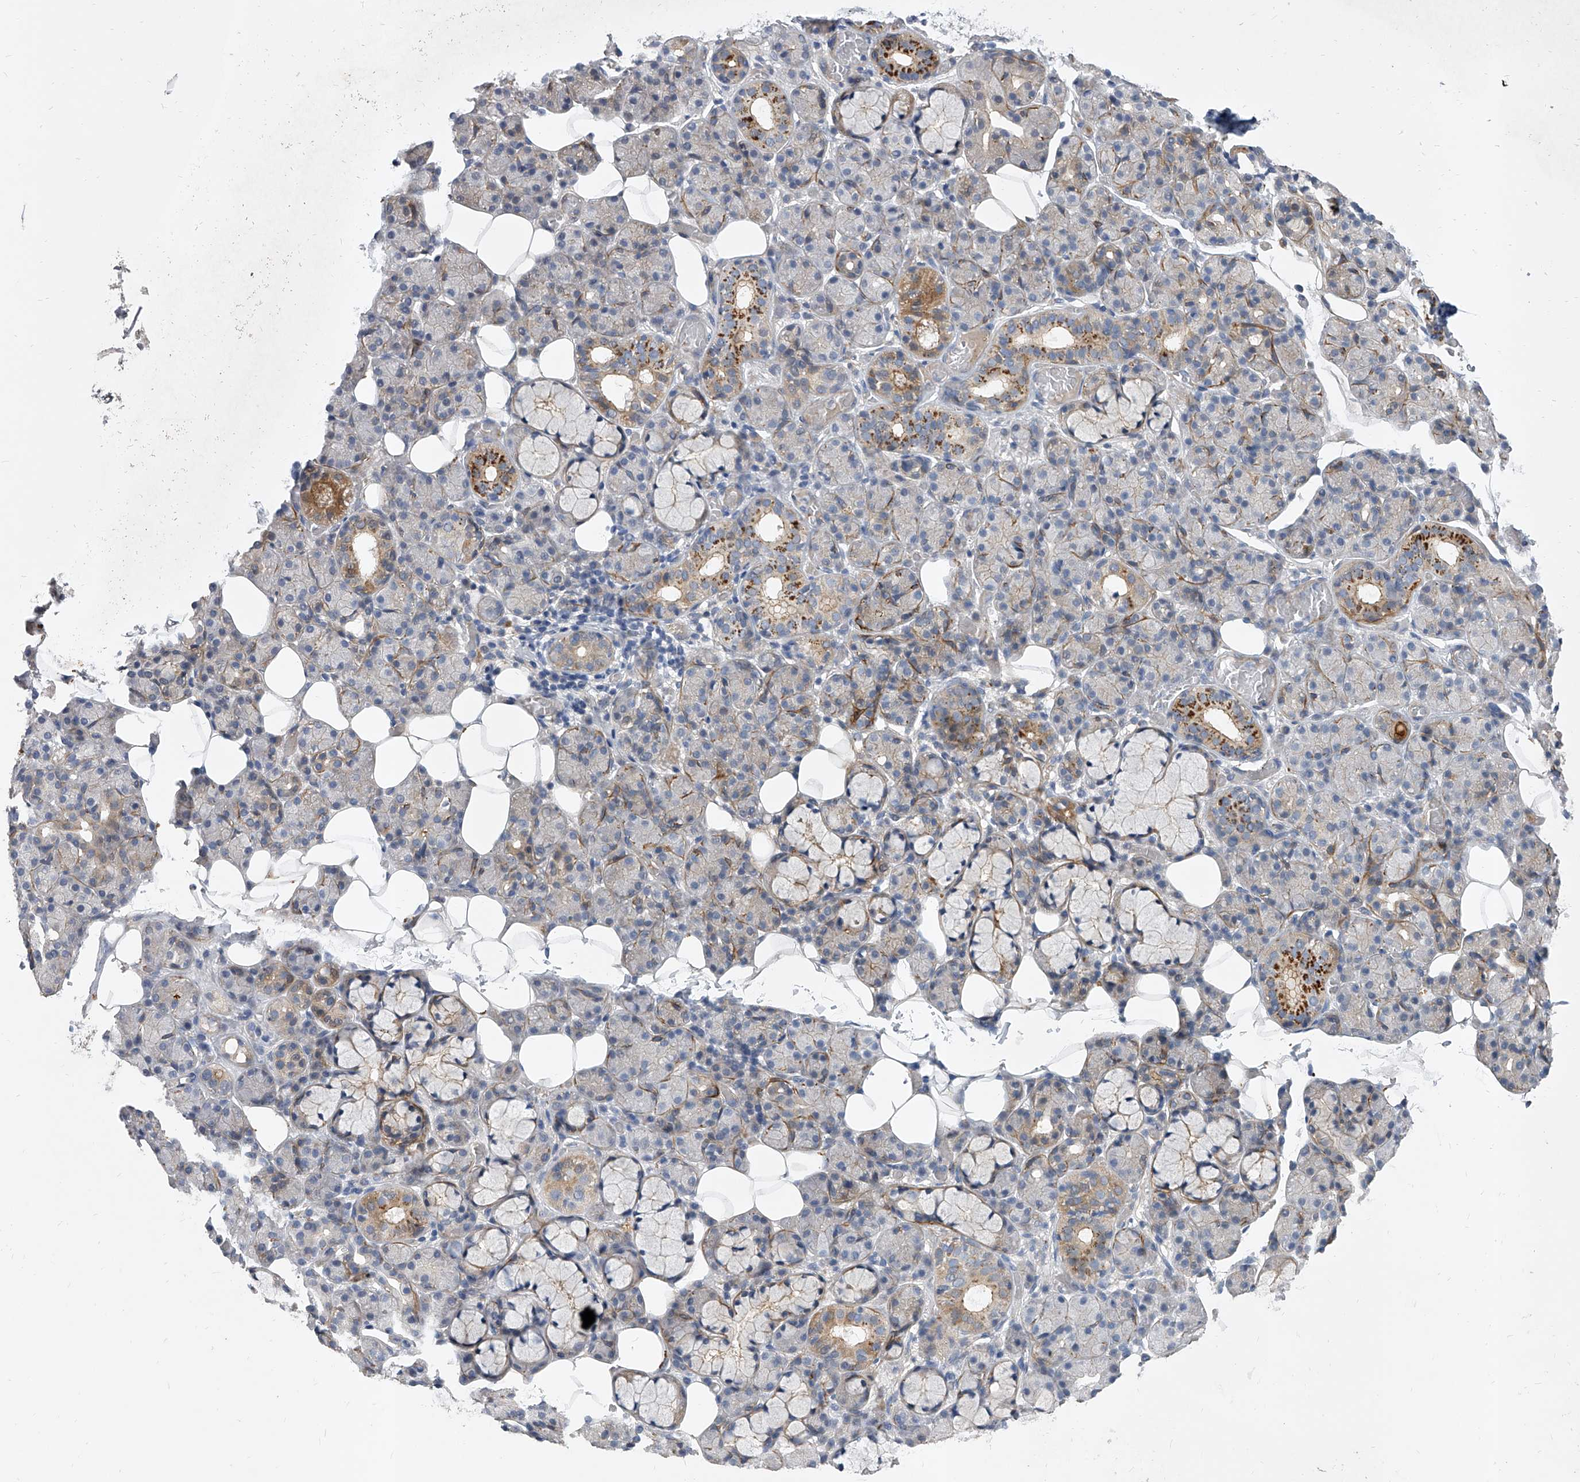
{"staining": {"intensity": "strong", "quantity": "<25%", "location": "cytoplasmic/membranous"}, "tissue": "salivary gland", "cell_type": "Glandular cells", "image_type": "normal", "snomed": [{"axis": "morphology", "description": "Normal tissue, NOS"}, {"axis": "topography", "description": "Salivary gland"}], "caption": "Immunohistochemistry (DAB) staining of benign salivary gland displays strong cytoplasmic/membranous protein positivity in approximately <25% of glandular cells.", "gene": "ENSG00000250424", "patient": {"sex": "male", "age": 63}}